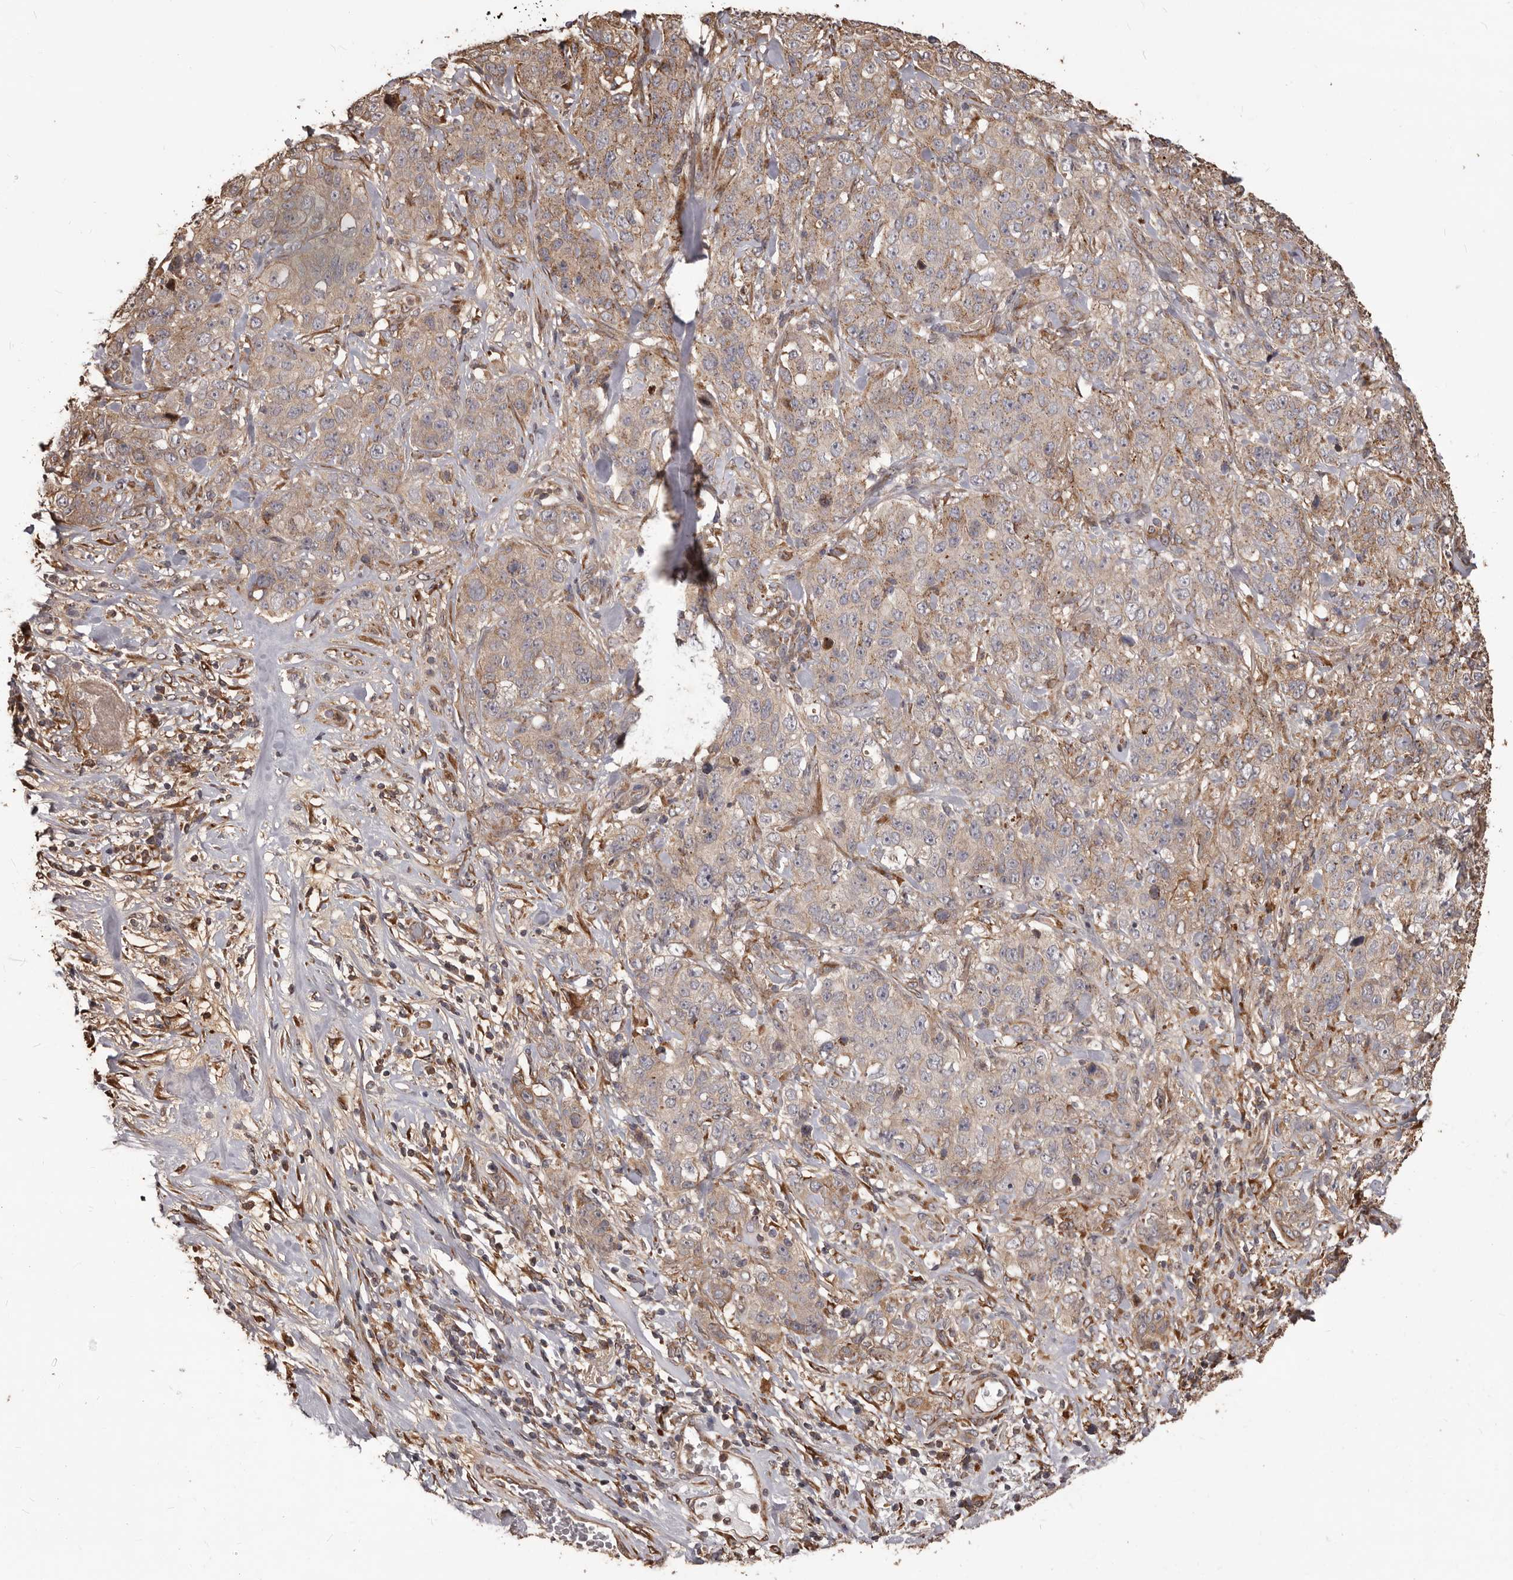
{"staining": {"intensity": "moderate", "quantity": "<25%", "location": "cytoplasmic/membranous"}, "tissue": "stomach cancer", "cell_type": "Tumor cells", "image_type": "cancer", "snomed": [{"axis": "morphology", "description": "Adenocarcinoma, NOS"}, {"axis": "topography", "description": "Stomach"}], "caption": "This is a photomicrograph of immunohistochemistry (IHC) staining of stomach cancer (adenocarcinoma), which shows moderate positivity in the cytoplasmic/membranous of tumor cells.", "gene": "MTO1", "patient": {"sex": "male", "age": 48}}